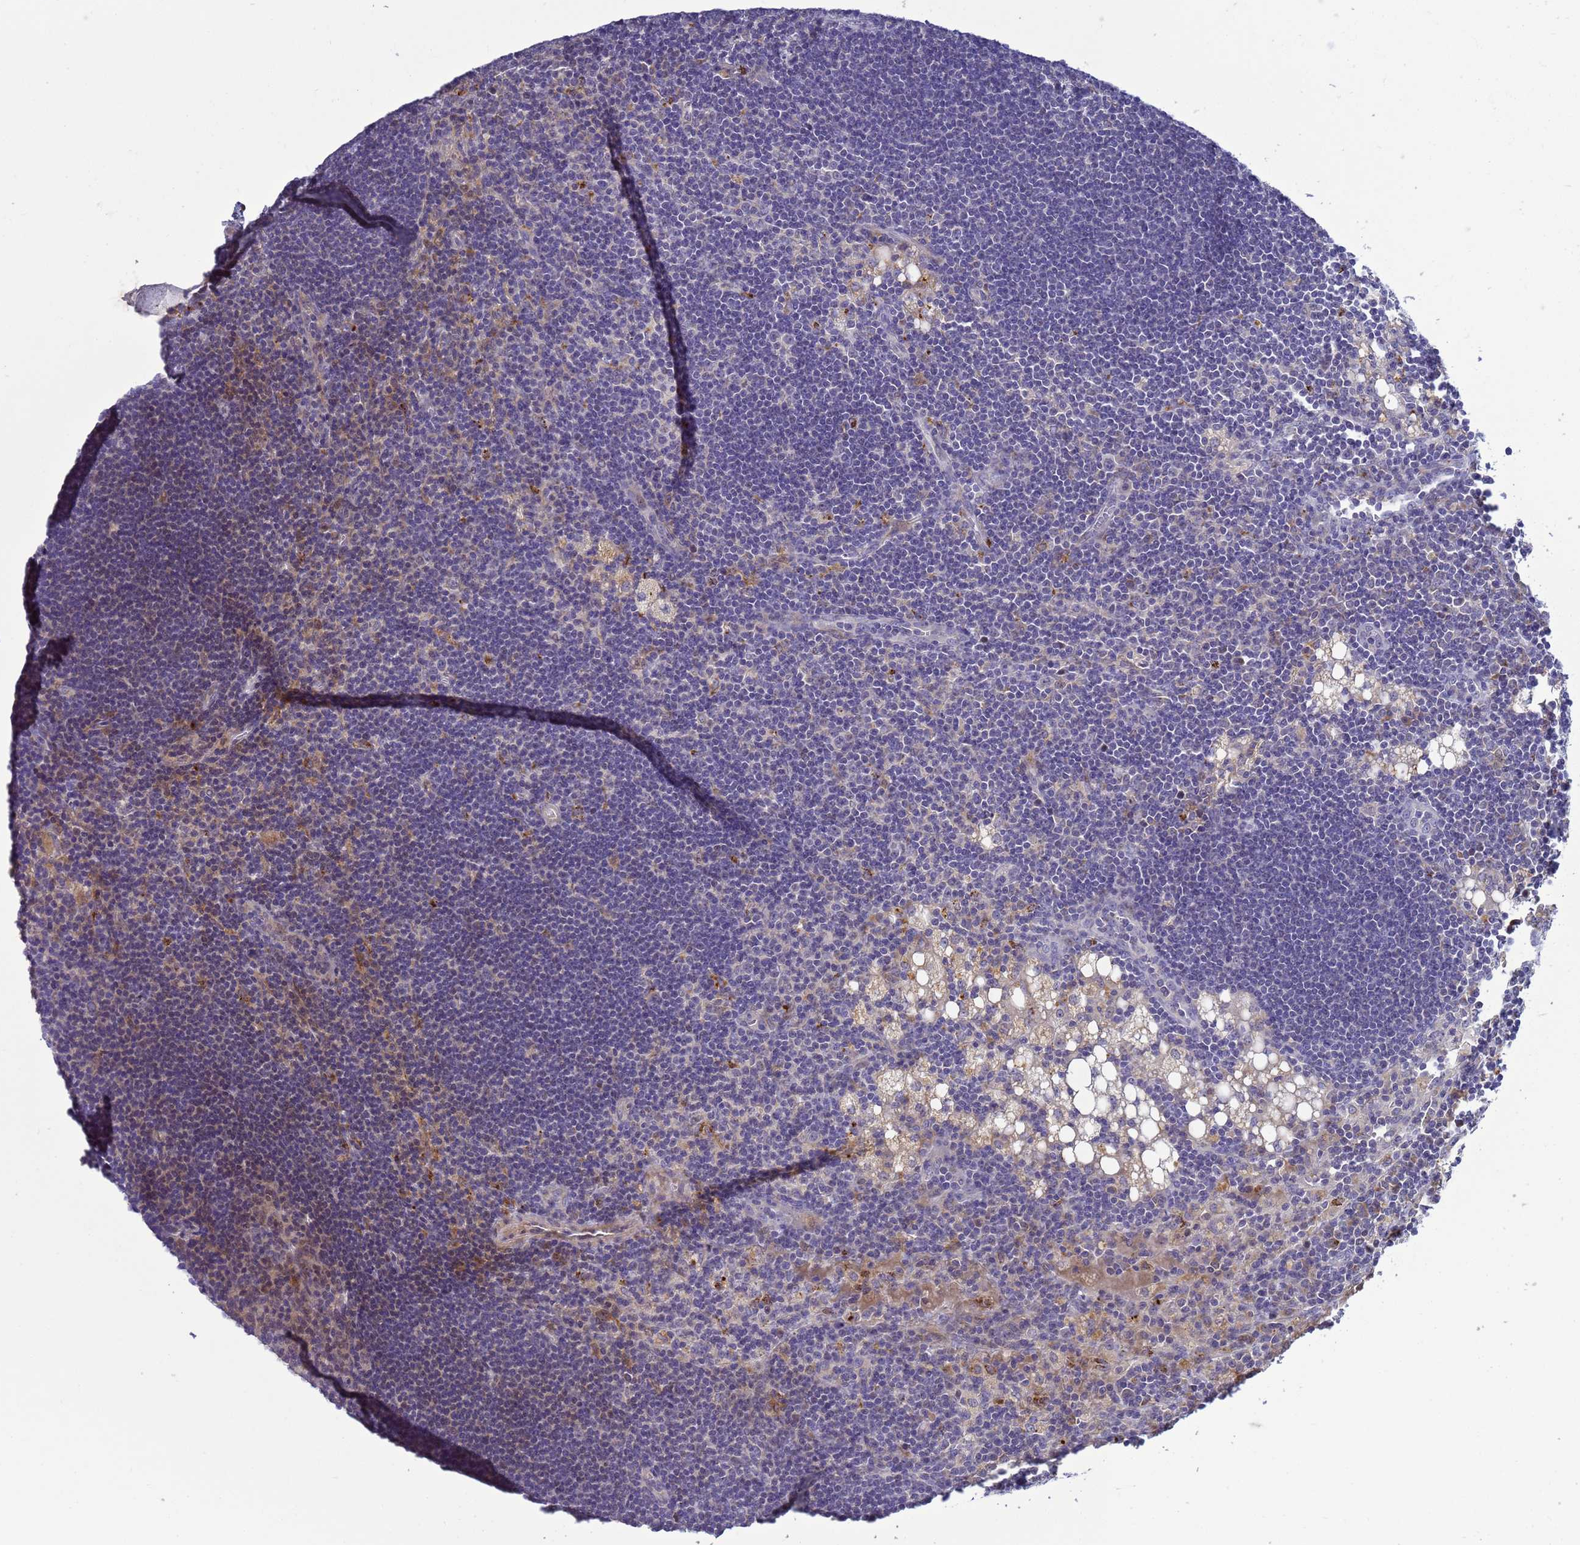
{"staining": {"intensity": "negative", "quantity": "none", "location": "none"}, "tissue": "lymph node", "cell_type": "Germinal center cells", "image_type": "normal", "snomed": [{"axis": "morphology", "description": "Normal tissue, NOS"}, {"axis": "topography", "description": "Lymph node"}], "caption": "DAB (3,3'-diaminobenzidine) immunohistochemical staining of normal human lymph node shows no significant positivity in germinal center cells.", "gene": "TMEM74B", "patient": {"sex": "male", "age": 24}}